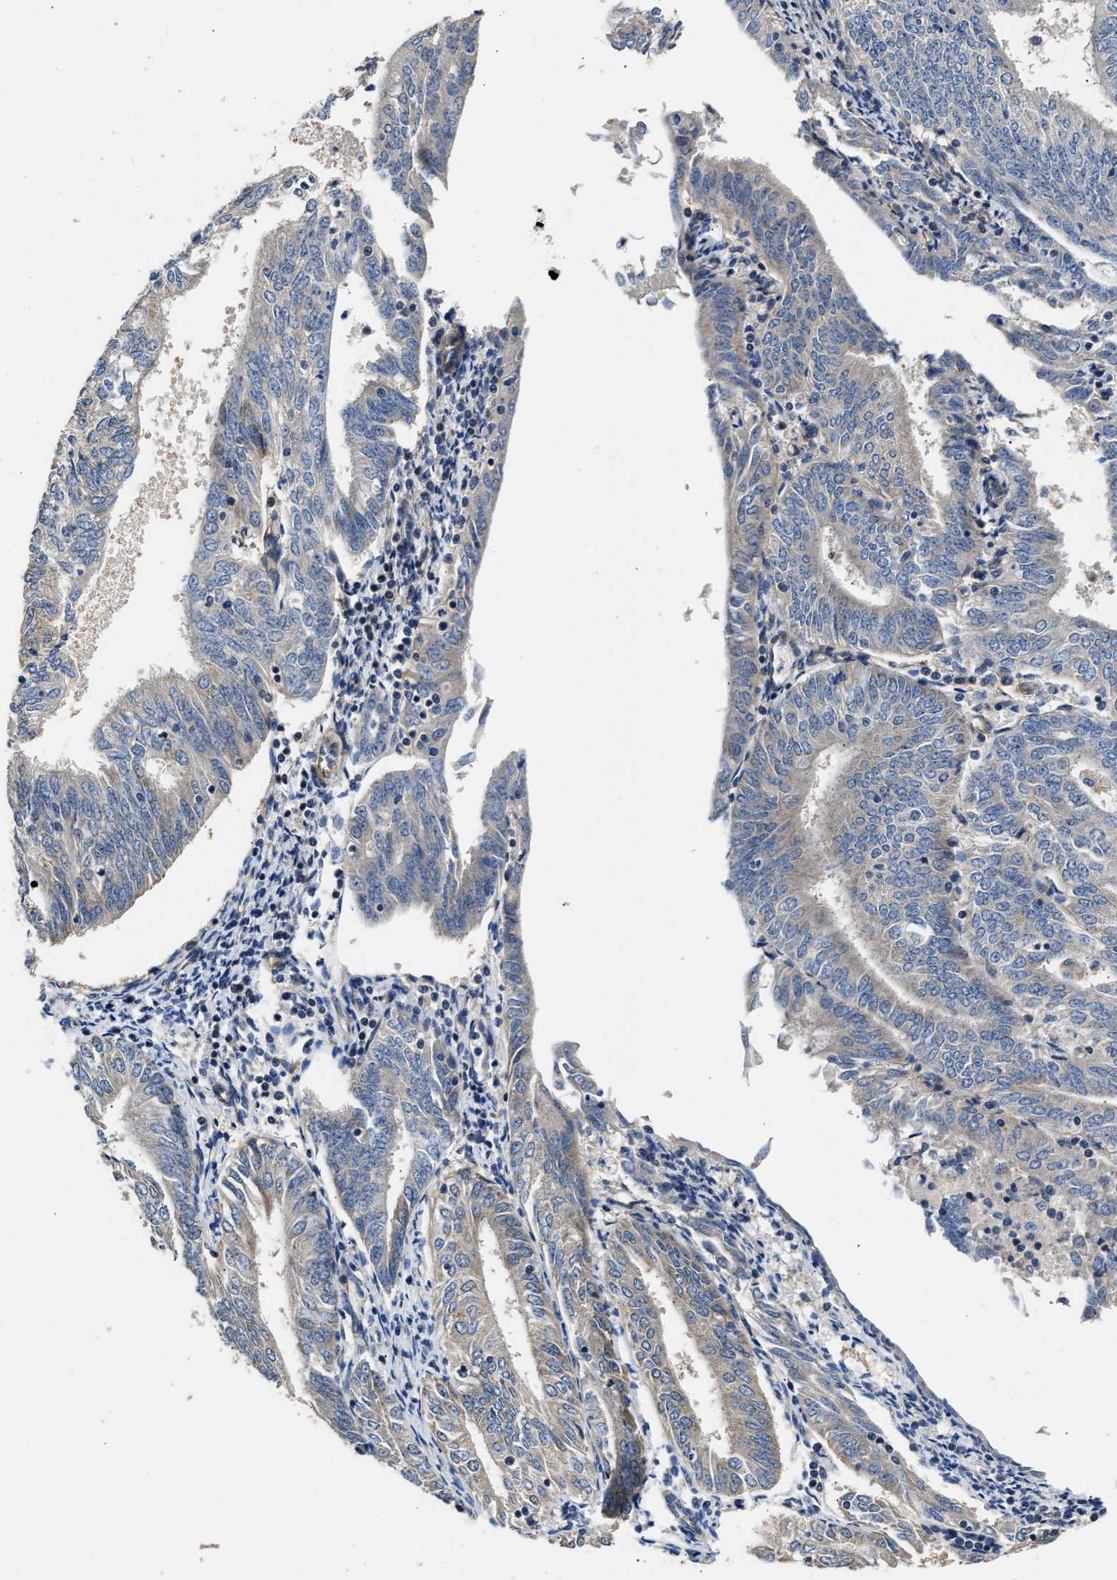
{"staining": {"intensity": "negative", "quantity": "none", "location": "none"}, "tissue": "endometrial cancer", "cell_type": "Tumor cells", "image_type": "cancer", "snomed": [{"axis": "morphology", "description": "Adenocarcinoma, NOS"}, {"axis": "topography", "description": "Endometrium"}], "caption": "High power microscopy photomicrograph of an IHC photomicrograph of endometrial cancer, revealing no significant positivity in tumor cells.", "gene": "TEX2", "patient": {"sex": "female", "age": 58}}